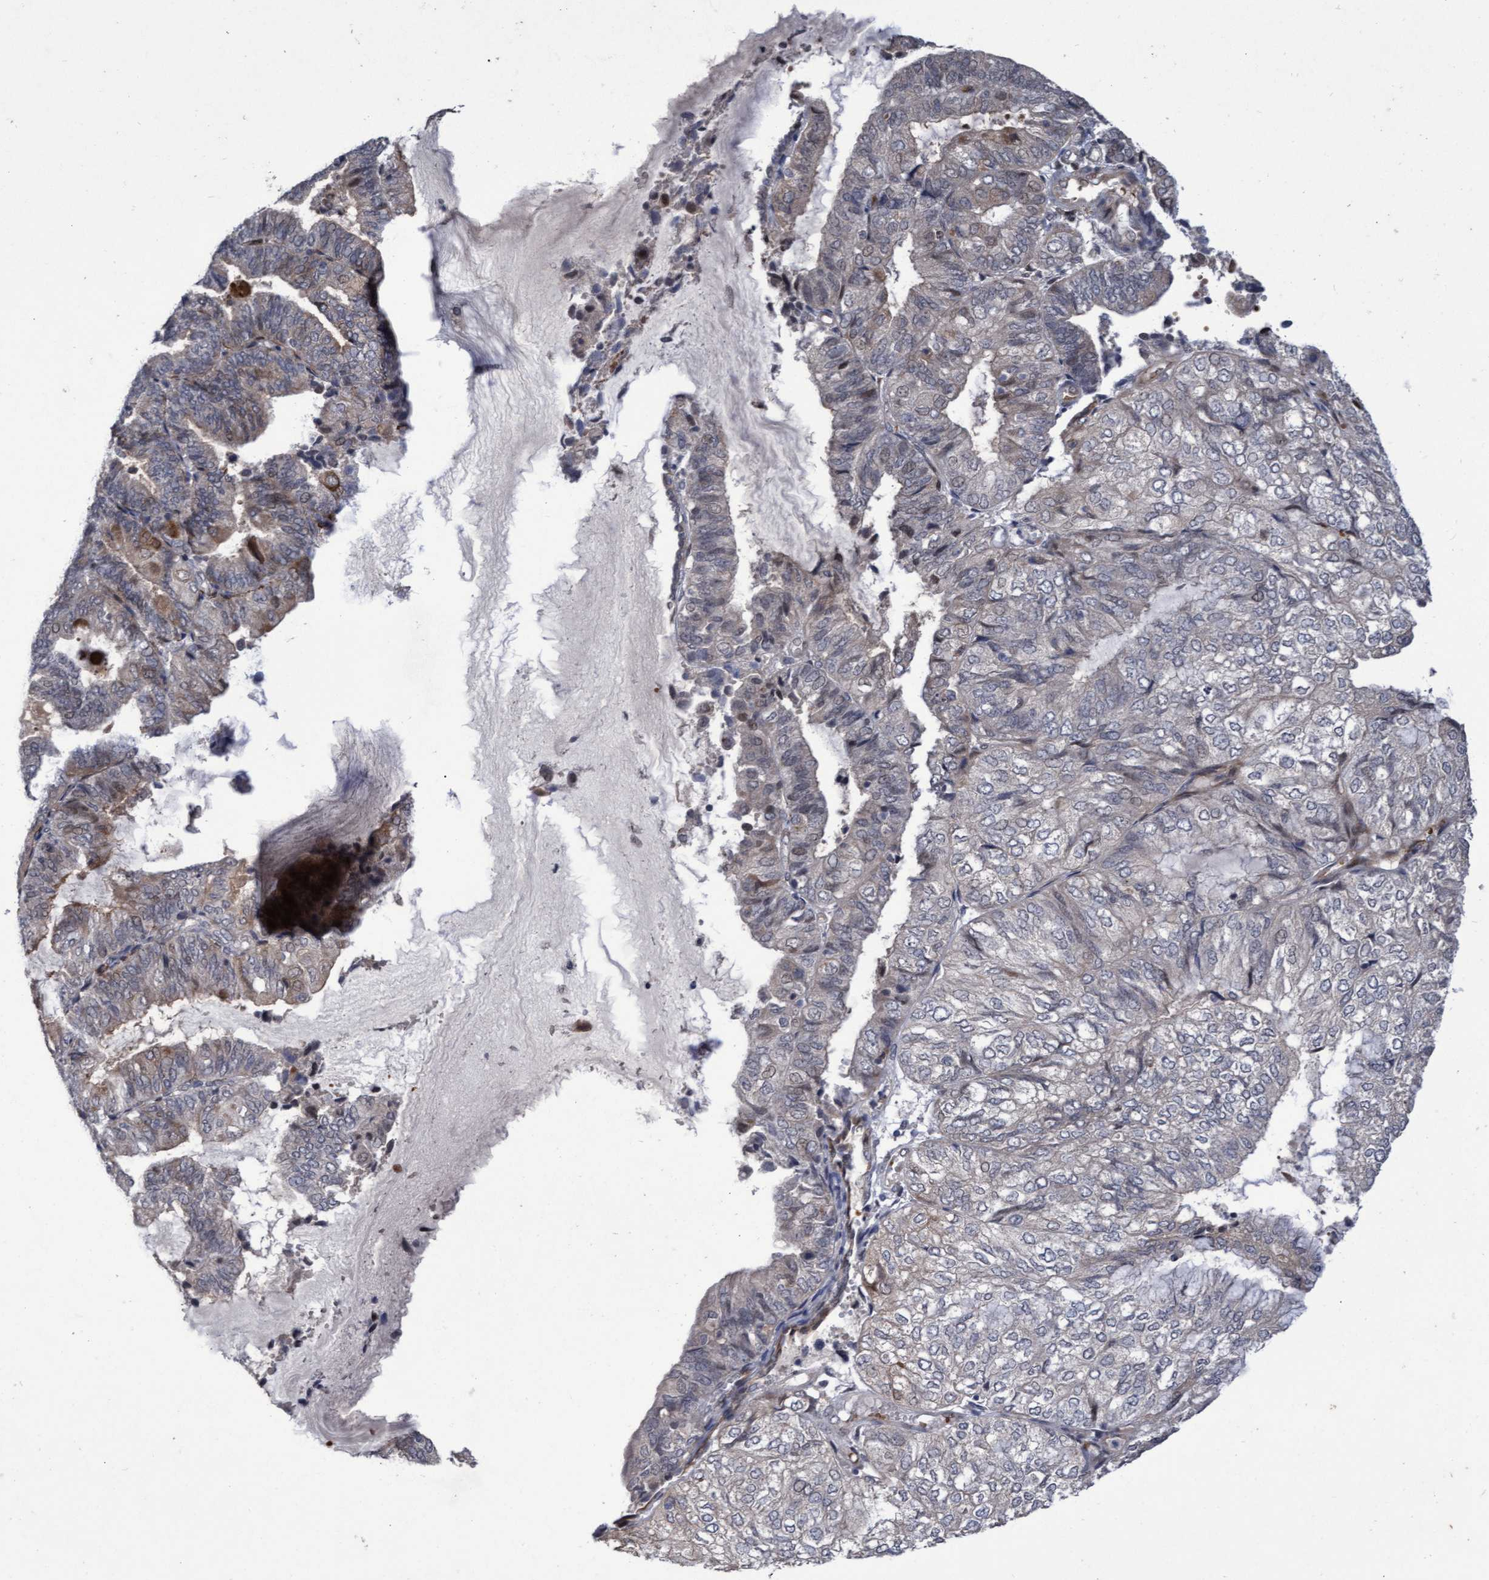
{"staining": {"intensity": "weak", "quantity": "<25%", "location": "cytoplasmic/membranous"}, "tissue": "endometrial cancer", "cell_type": "Tumor cells", "image_type": "cancer", "snomed": [{"axis": "morphology", "description": "Adenocarcinoma, NOS"}, {"axis": "topography", "description": "Endometrium"}], "caption": "A photomicrograph of endometrial cancer (adenocarcinoma) stained for a protein demonstrates no brown staining in tumor cells.", "gene": "ZNF750", "patient": {"sex": "female", "age": 81}}